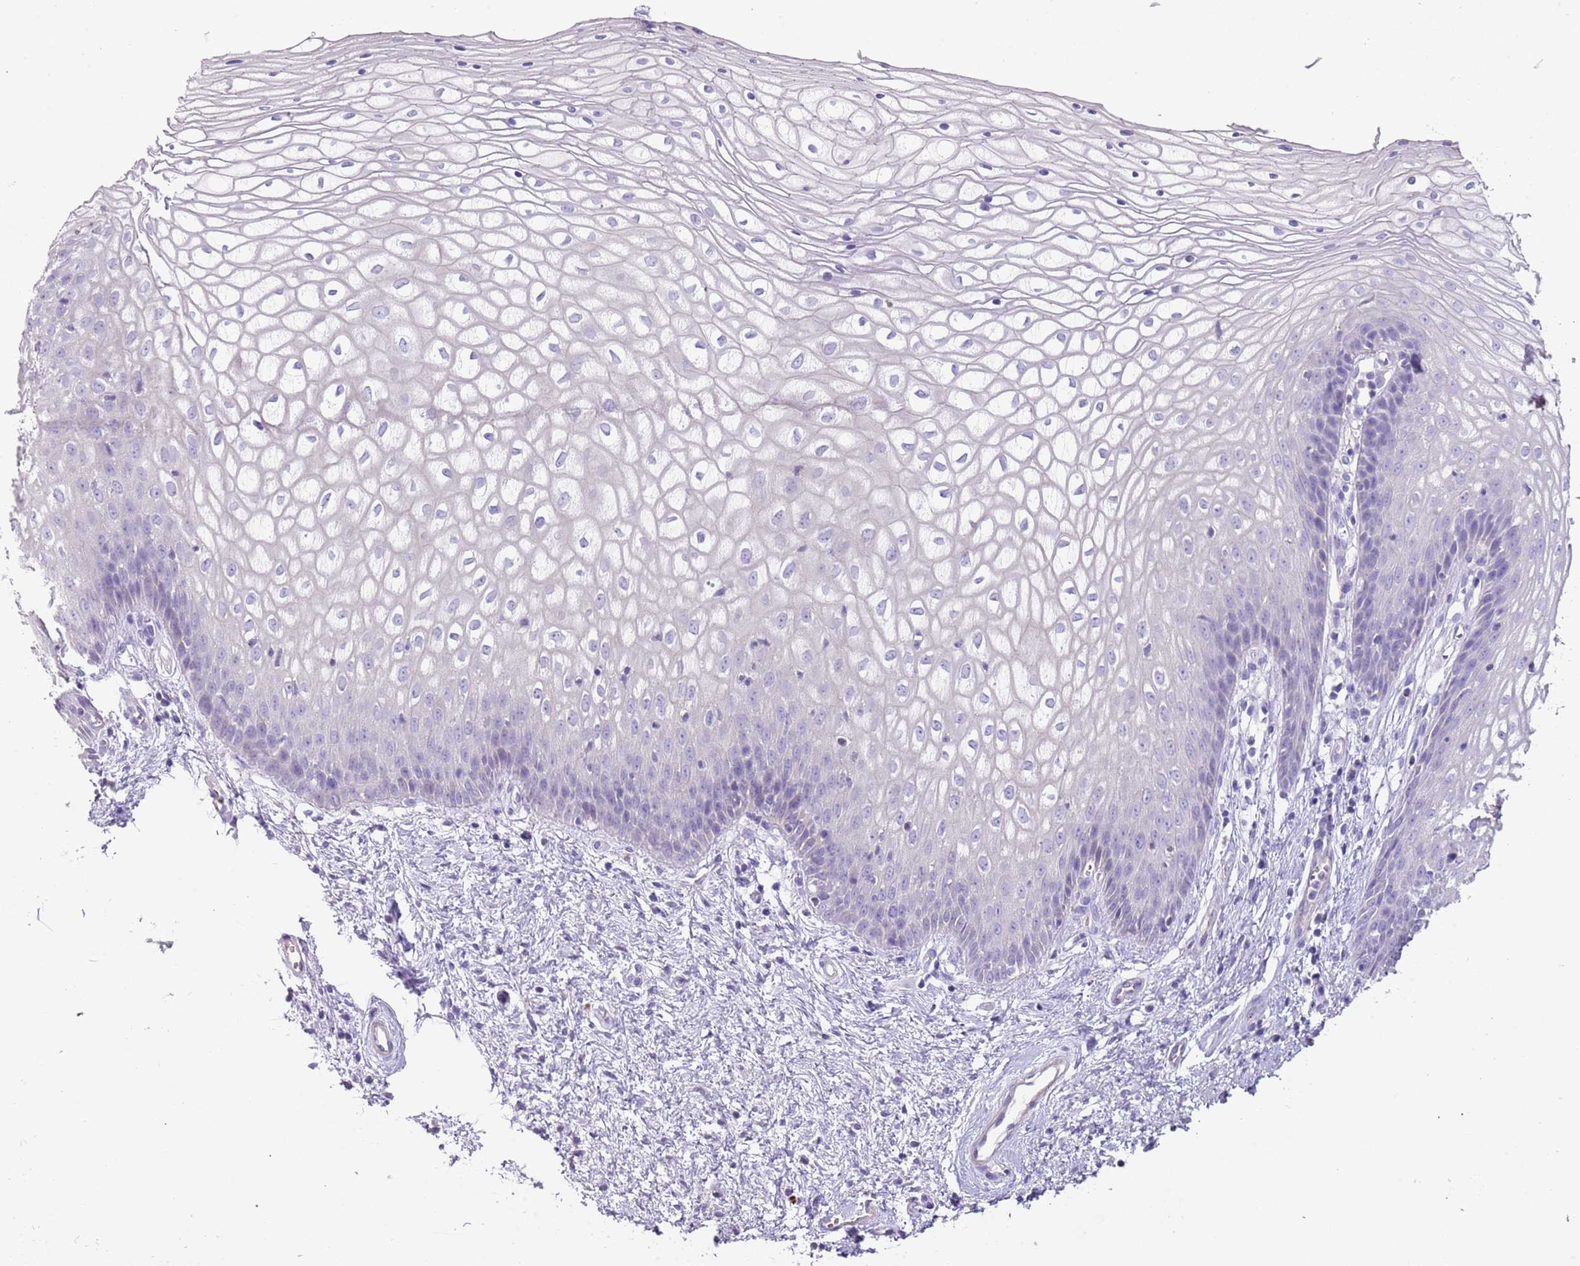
{"staining": {"intensity": "negative", "quantity": "none", "location": "none"}, "tissue": "vagina", "cell_type": "Squamous epithelial cells", "image_type": "normal", "snomed": [{"axis": "morphology", "description": "Normal tissue, NOS"}, {"axis": "topography", "description": "Vagina"}], "caption": "Normal vagina was stained to show a protein in brown. There is no significant staining in squamous epithelial cells. (DAB (3,3'-diaminobenzidine) IHC, high magnification).", "gene": "LRRN3", "patient": {"sex": "female", "age": 34}}